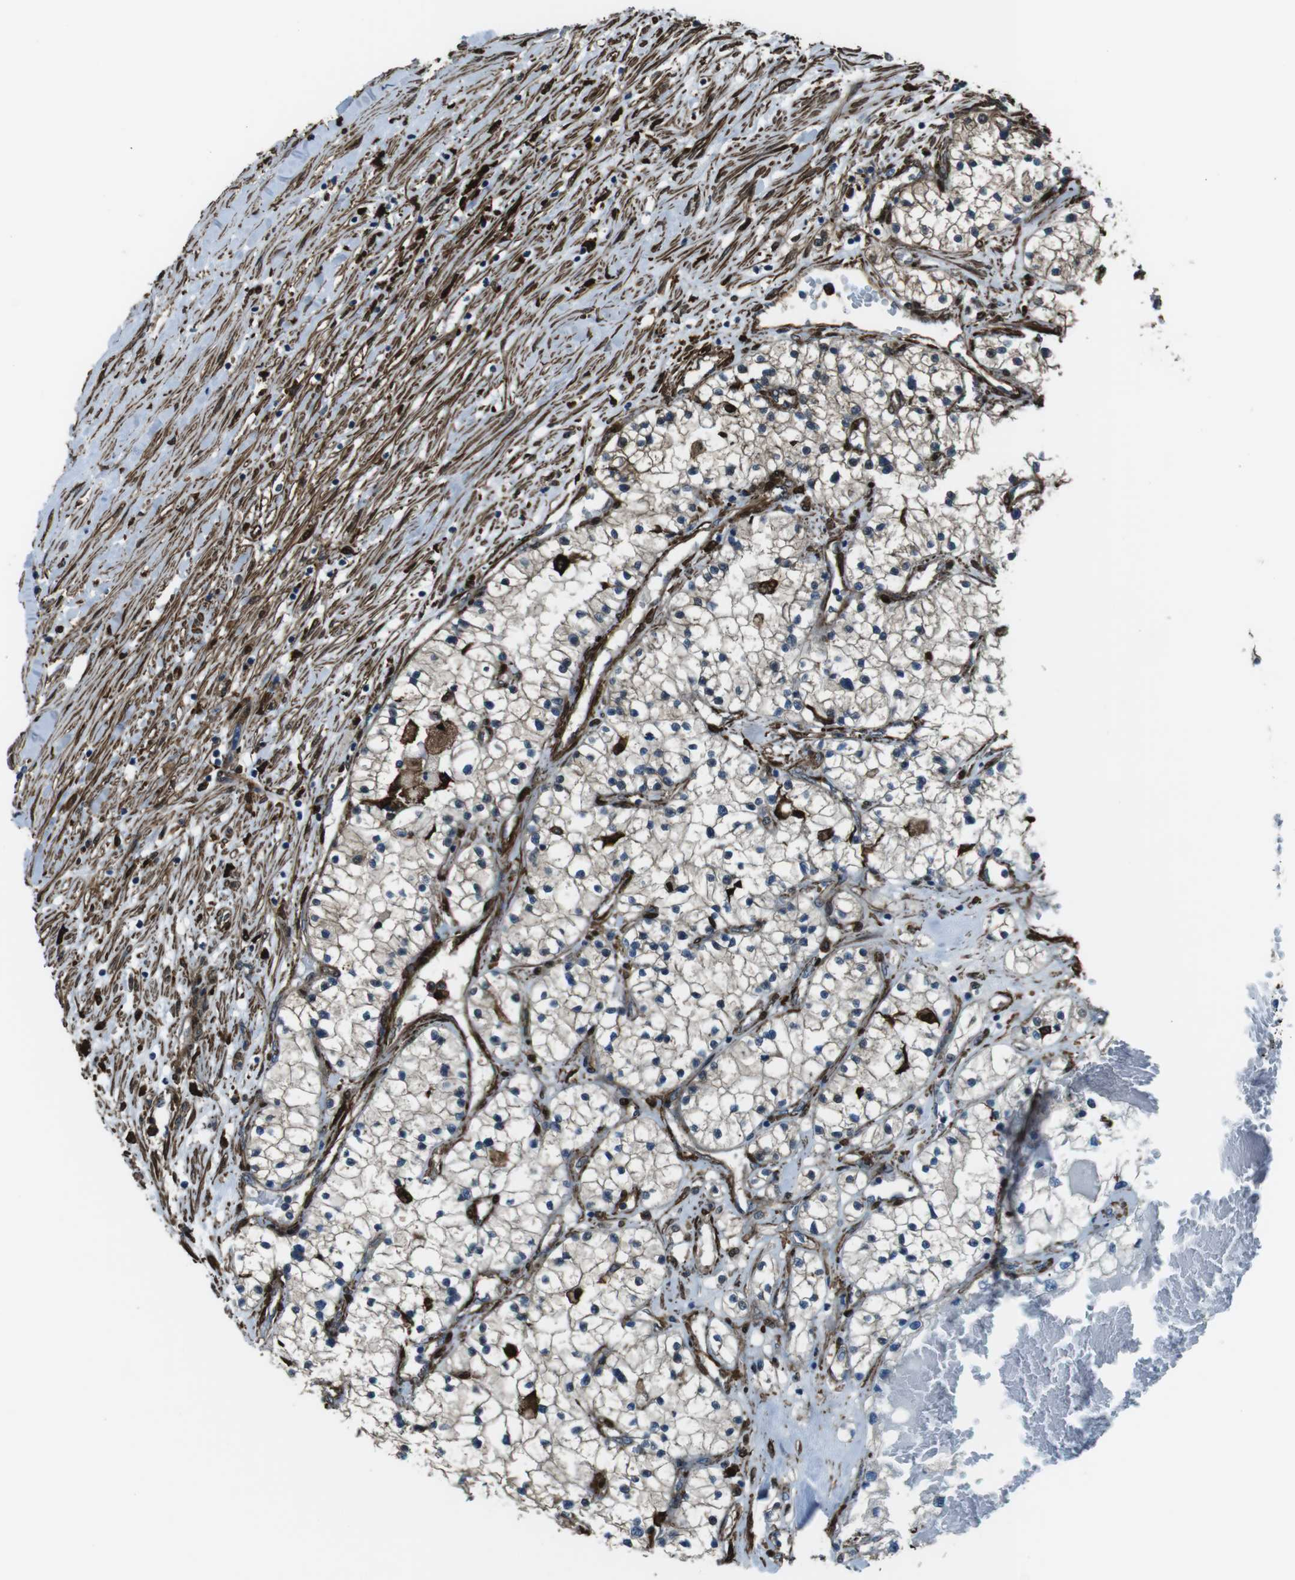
{"staining": {"intensity": "weak", "quantity": "<25%", "location": "cytoplasmic/membranous"}, "tissue": "renal cancer", "cell_type": "Tumor cells", "image_type": "cancer", "snomed": [{"axis": "morphology", "description": "Adenocarcinoma, NOS"}, {"axis": "topography", "description": "Kidney"}], "caption": "This is a photomicrograph of IHC staining of renal adenocarcinoma, which shows no positivity in tumor cells. (DAB immunohistochemistry, high magnification).", "gene": "SFT2D1", "patient": {"sex": "male", "age": 68}}